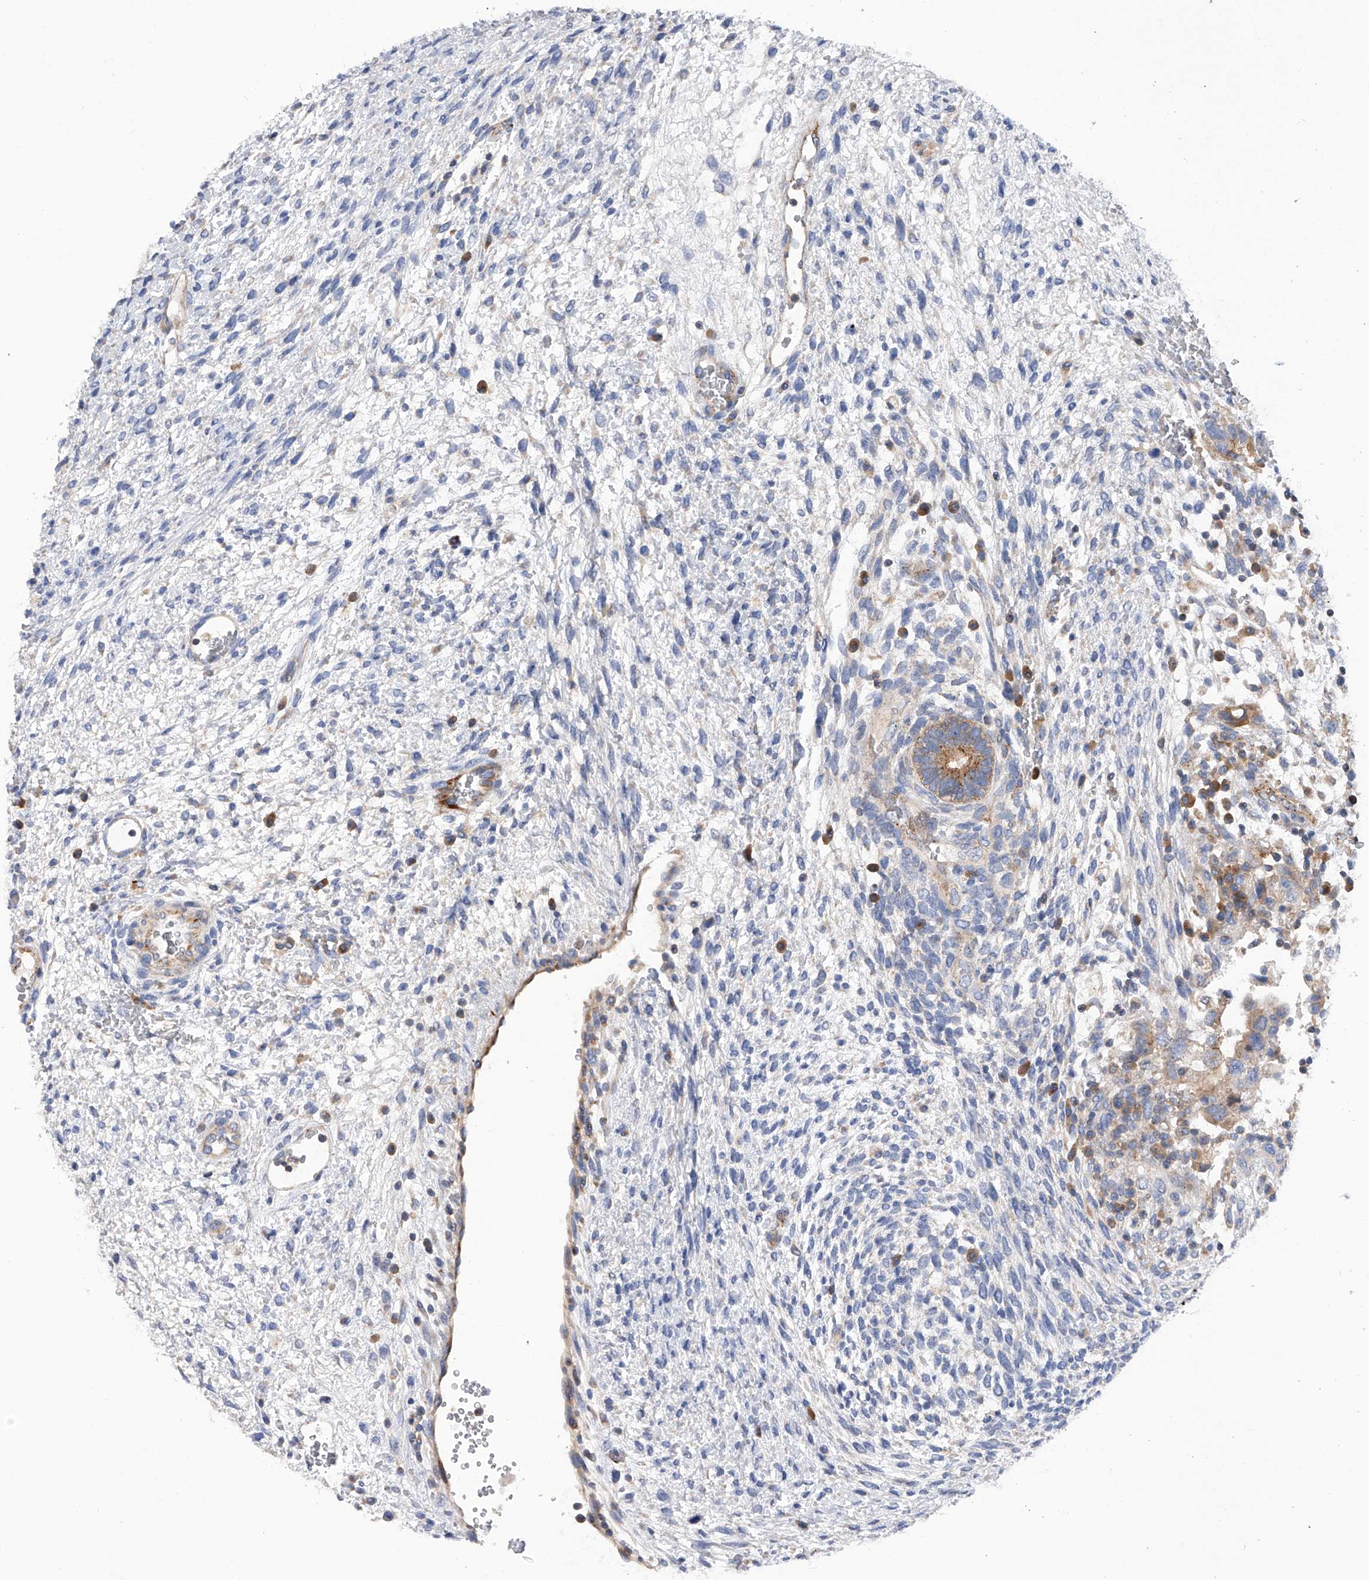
{"staining": {"intensity": "moderate", "quantity": "<25%", "location": "cytoplasmic/membranous"}, "tissue": "testis cancer", "cell_type": "Tumor cells", "image_type": "cancer", "snomed": [{"axis": "morphology", "description": "Carcinoma, Embryonal, NOS"}, {"axis": "topography", "description": "Testis"}], "caption": "A brown stain highlights moderate cytoplasmic/membranous staining of a protein in human testis cancer (embryonal carcinoma) tumor cells.", "gene": "MLYCD", "patient": {"sex": "male", "age": 37}}